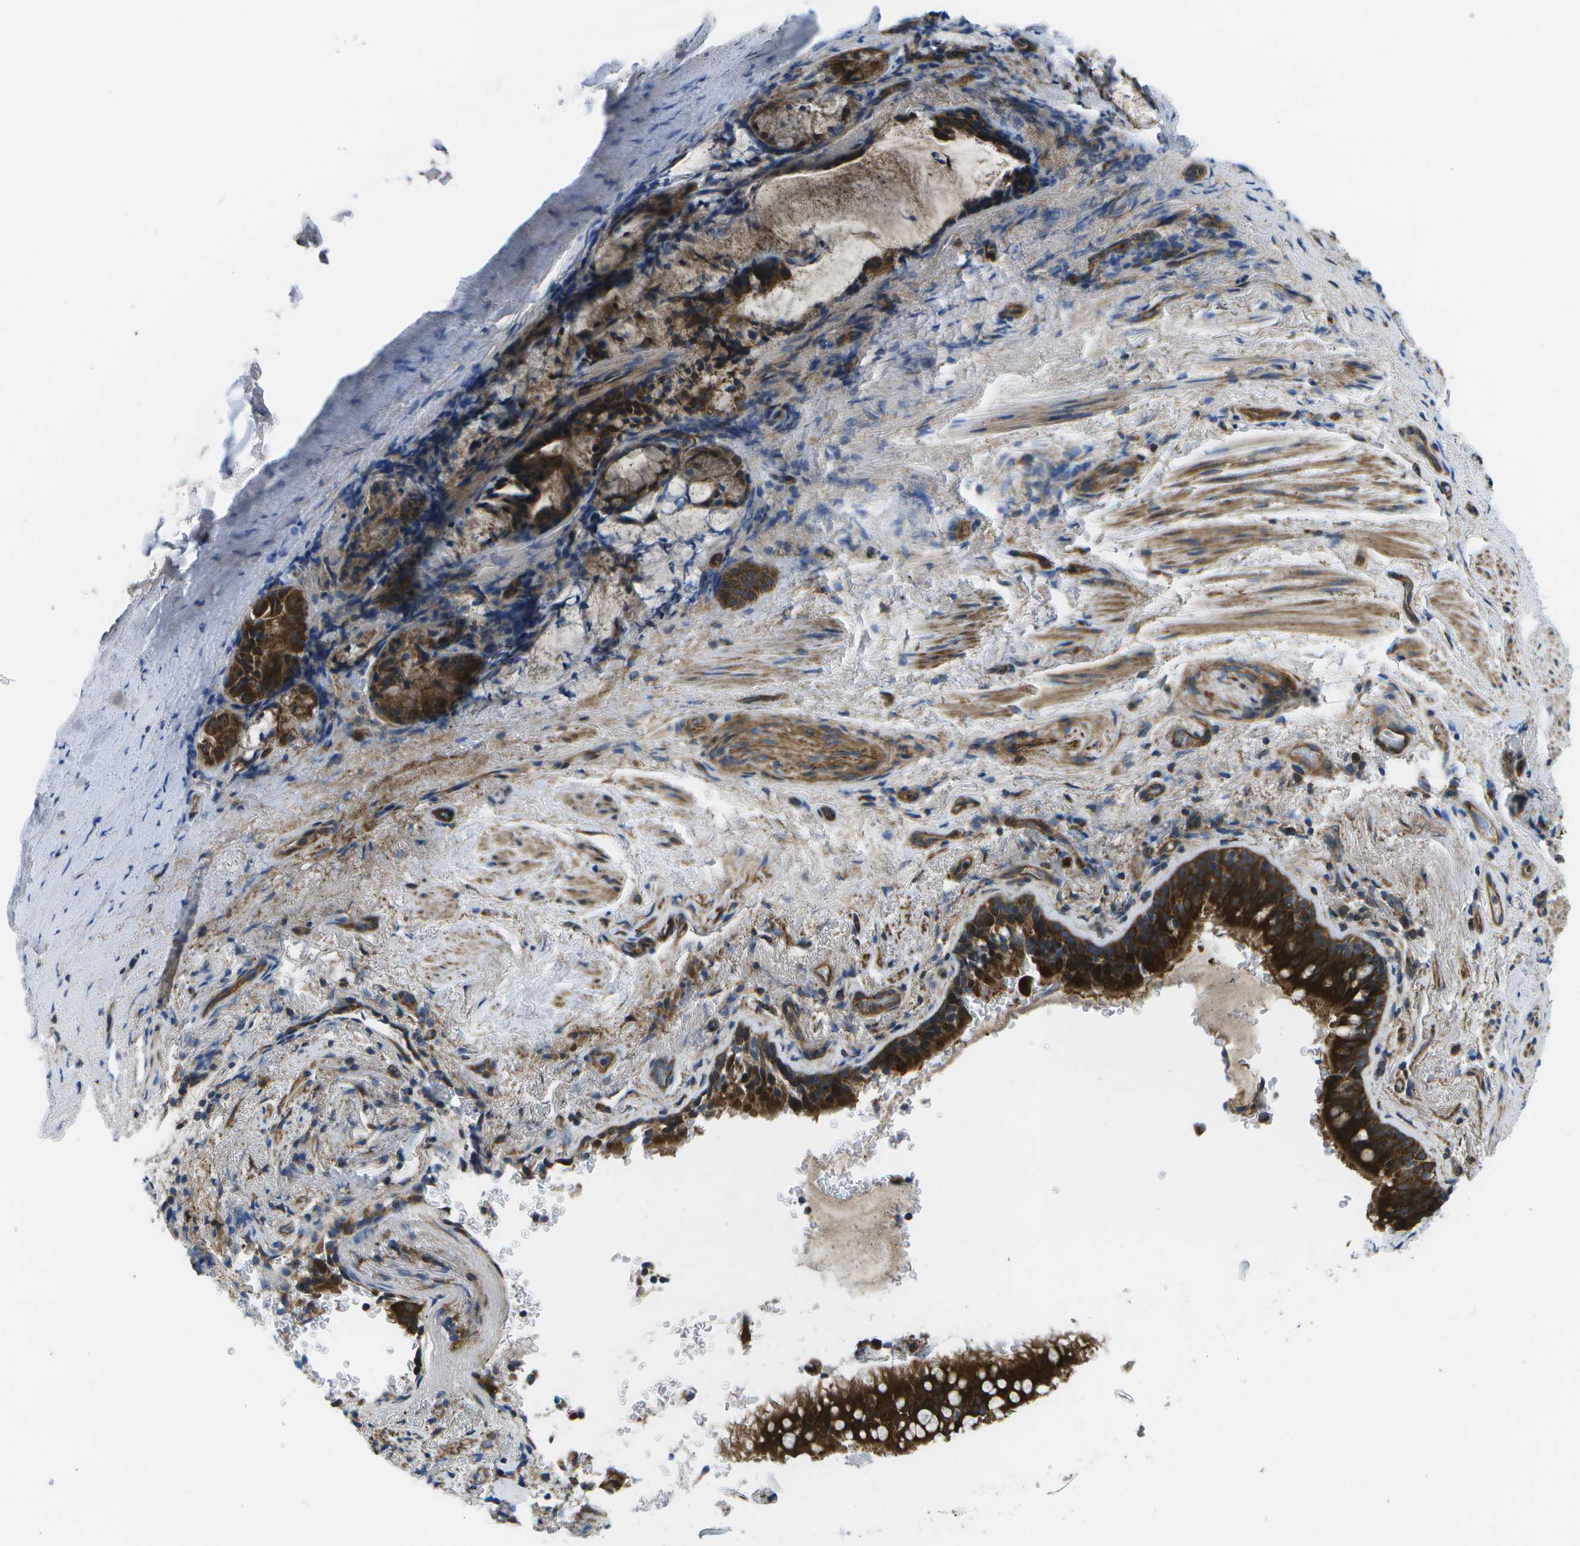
{"staining": {"intensity": "strong", "quantity": ">75%", "location": "cytoplasmic/membranous"}, "tissue": "bronchus", "cell_type": "Respiratory epithelial cells", "image_type": "normal", "snomed": [{"axis": "morphology", "description": "Normal tissue, NOS"}, {"axis": "morphology", "description": "Inflammation, NOS"}, {"axis": "topography", "description": "Cartilage tissue"}, {"axis": "topography", "description": "Bronchus"}], "caption": "The micrograph exhibits immunohistochemical staining of normal bronchus. There is strong cytoplasmic/membranous positivity is identified in about >75% of respiratory epithelial cells.", "gene": "MVK", "patient": {"sex": "male", "age": 77}}